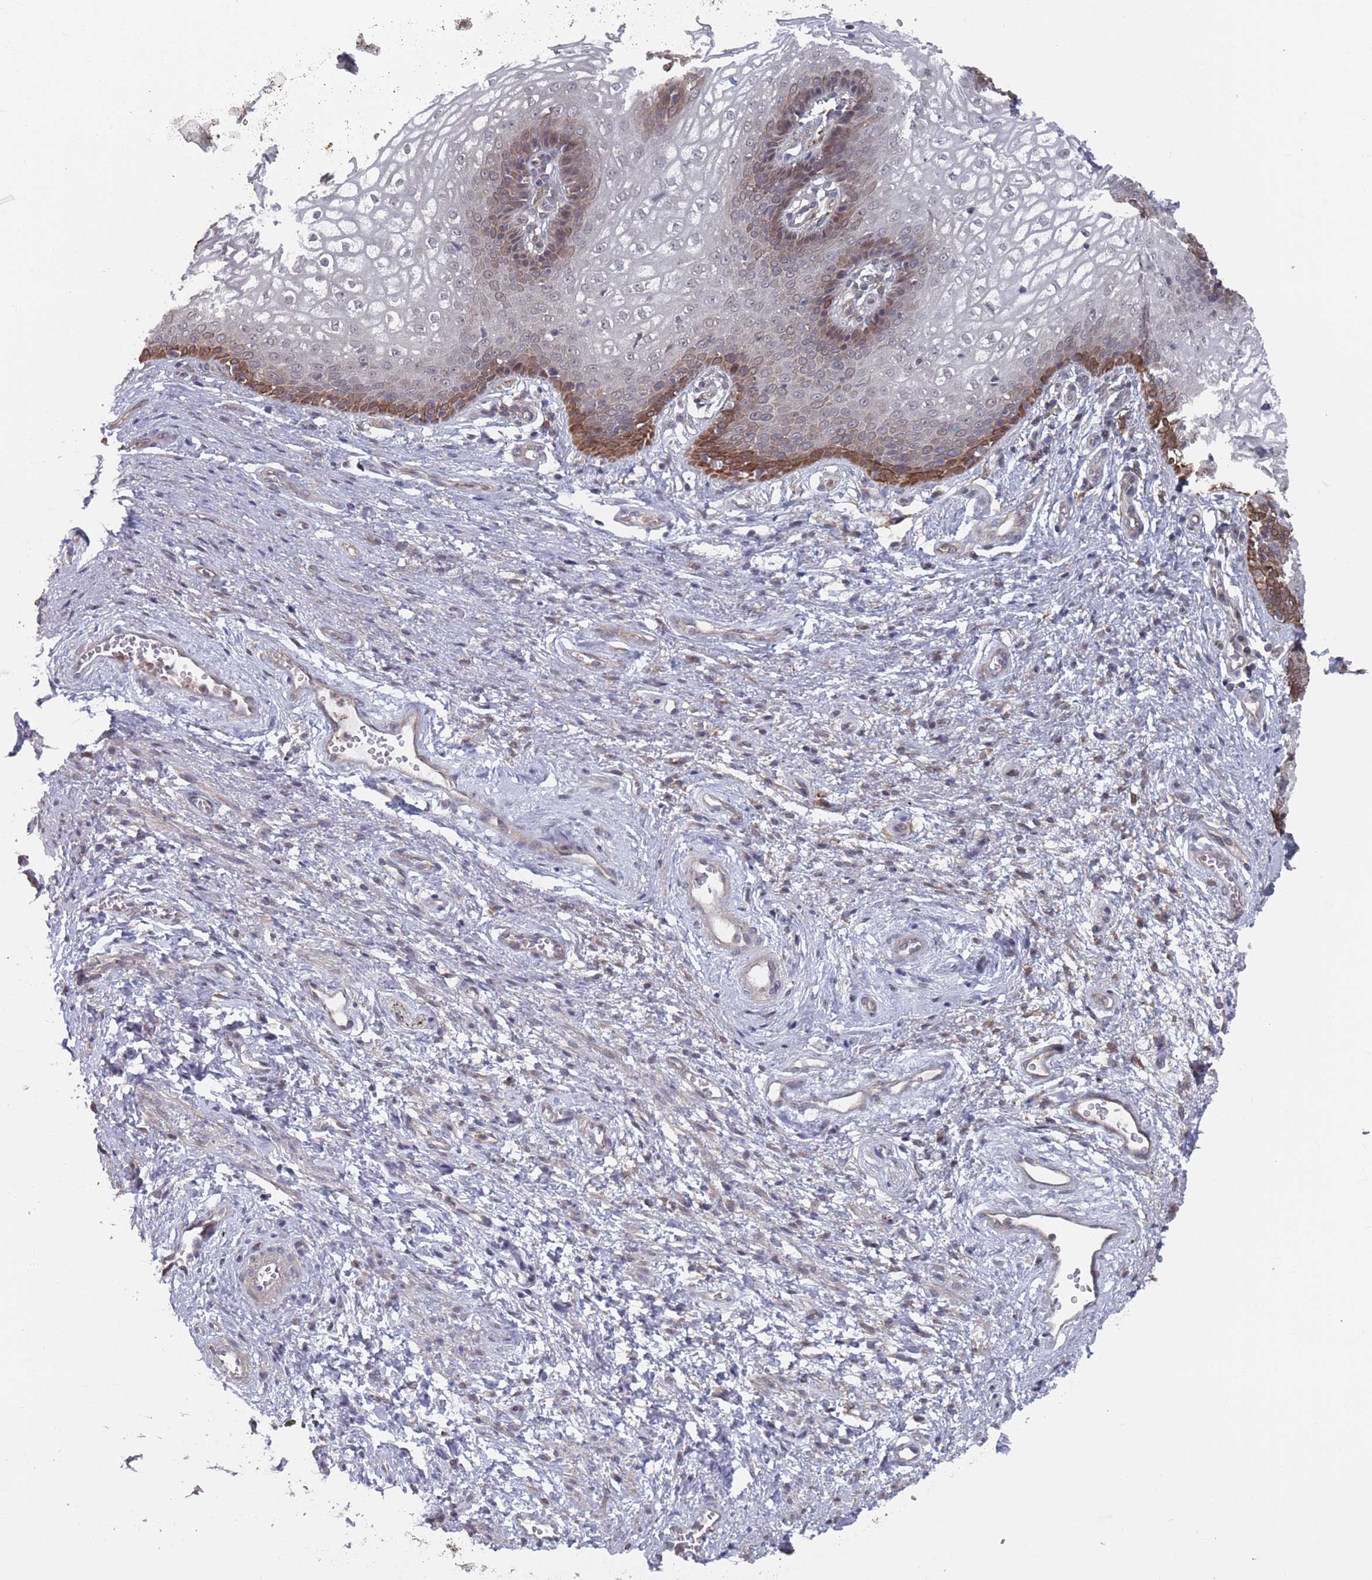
{"staining": {"intensity": "strong", "quantity": "<25%", "location": "cytoplasmic/membranous"}, "tissue": "vagina", "cell_type": "Squamous epithelial cells", "image_type": "normal", "snomed": [{"axis": "morphology", "description": "Normal tissue, NOS"}, {"axis": "topography", "description": "Vagina"}], "caption": "Protein staining of normal vagina displays strong cytoplasmic/membranous positivity in about <25% of squamous epithelial cells. (DAB IHC with brightfield microscopy, high magnification).", "gene": "DGKD", "patient": {"sex": "female", "age": 34}}